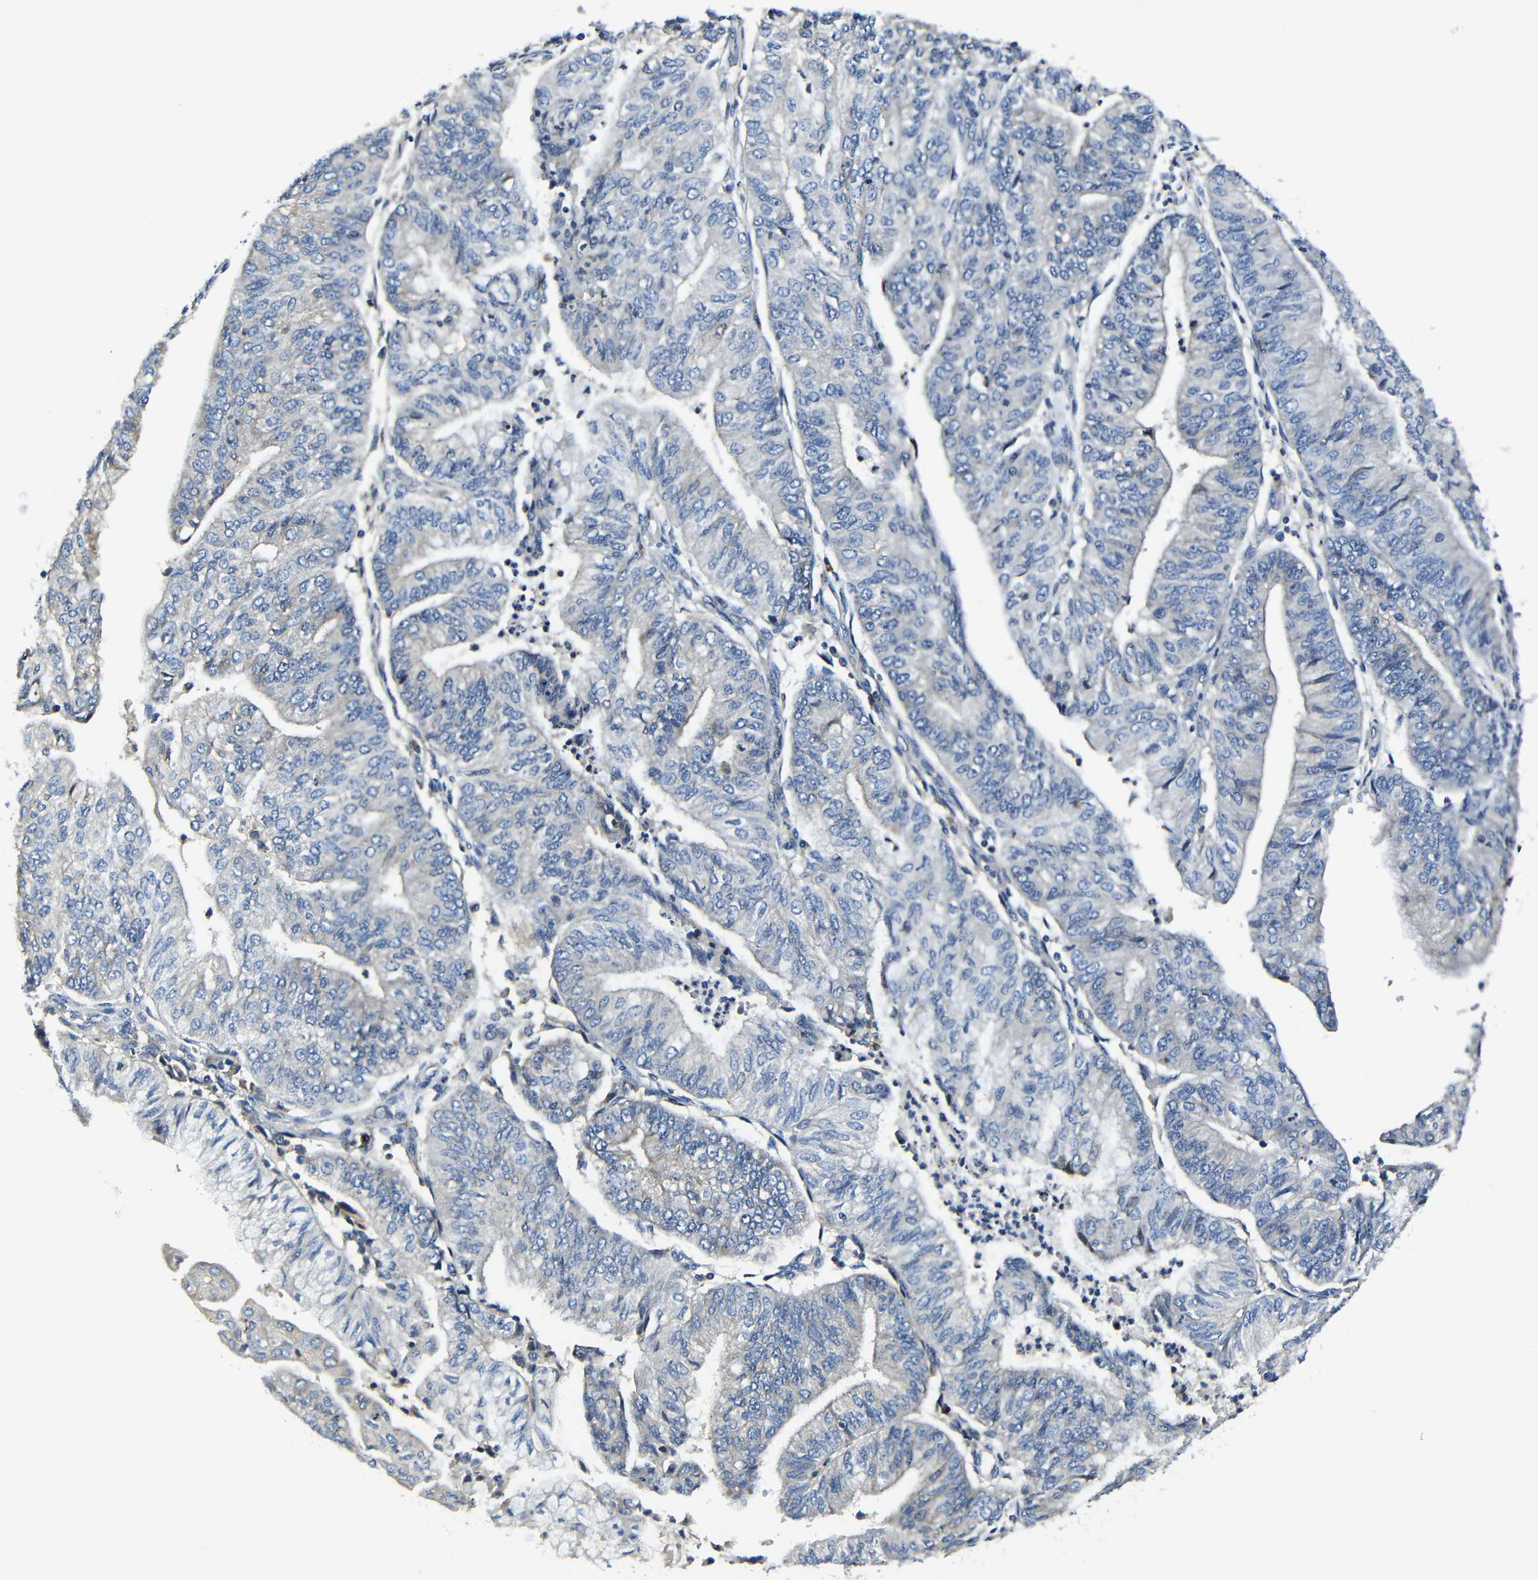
{"staining": {"intensity": "negative", "quantity": "none", "location": "none"}, "tissue": "endometrial cancer", "cell_type": "Tumor cells", "image_type": "cancer", "snomed": [{"axis": "morphology", "description": "Adenocarcinoma, NOS"}, {"axis": "topography", "description": "Endometrium"}], "caption": "A micrograph of human adenocarcinoma (endometrial) is negative for staining in tumor cells.", "gene": "AFDN", "patient": {"sex": "female", "age": 59}}